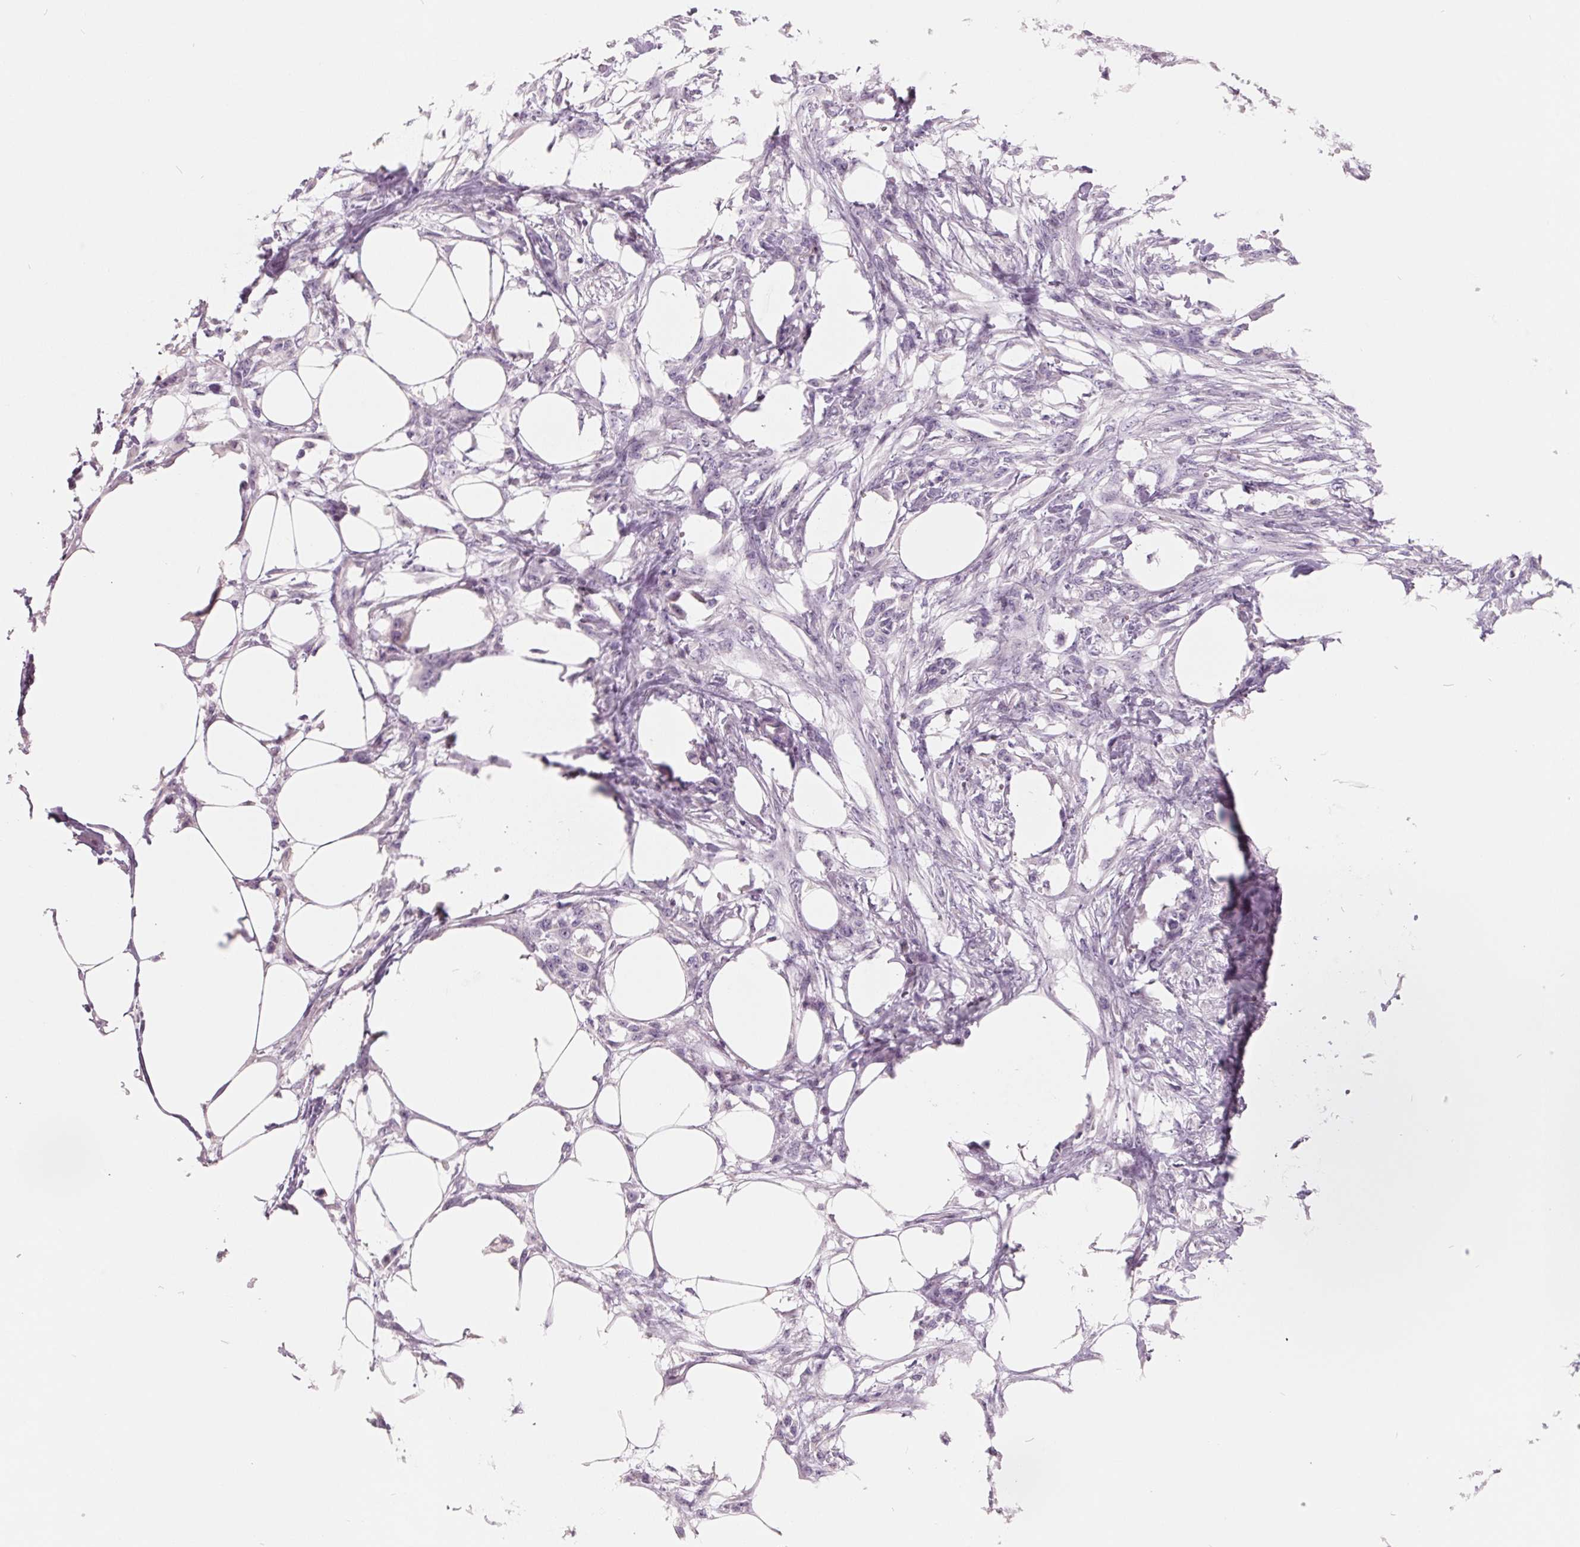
{"staining": {"intensity": "negative", "quantity": "none", "location": "none"}, "tissue": "skin cancer", "cell_type": "Tumor cells", "image_type": "cancer", "snomed": [{"axis": "morphology", "description": "Squamous cell carcinoma, NOS"}, {"axis": "topography", "description": "Skin"}], "caption": "Human skin cancer (squamous cell carcinoma) stained for a protein using immunohistochemistry (IHC) exhibits no staining in tumor cells.", "gene": "FTCD", "patient": {"sex": "female", "age": 59}}